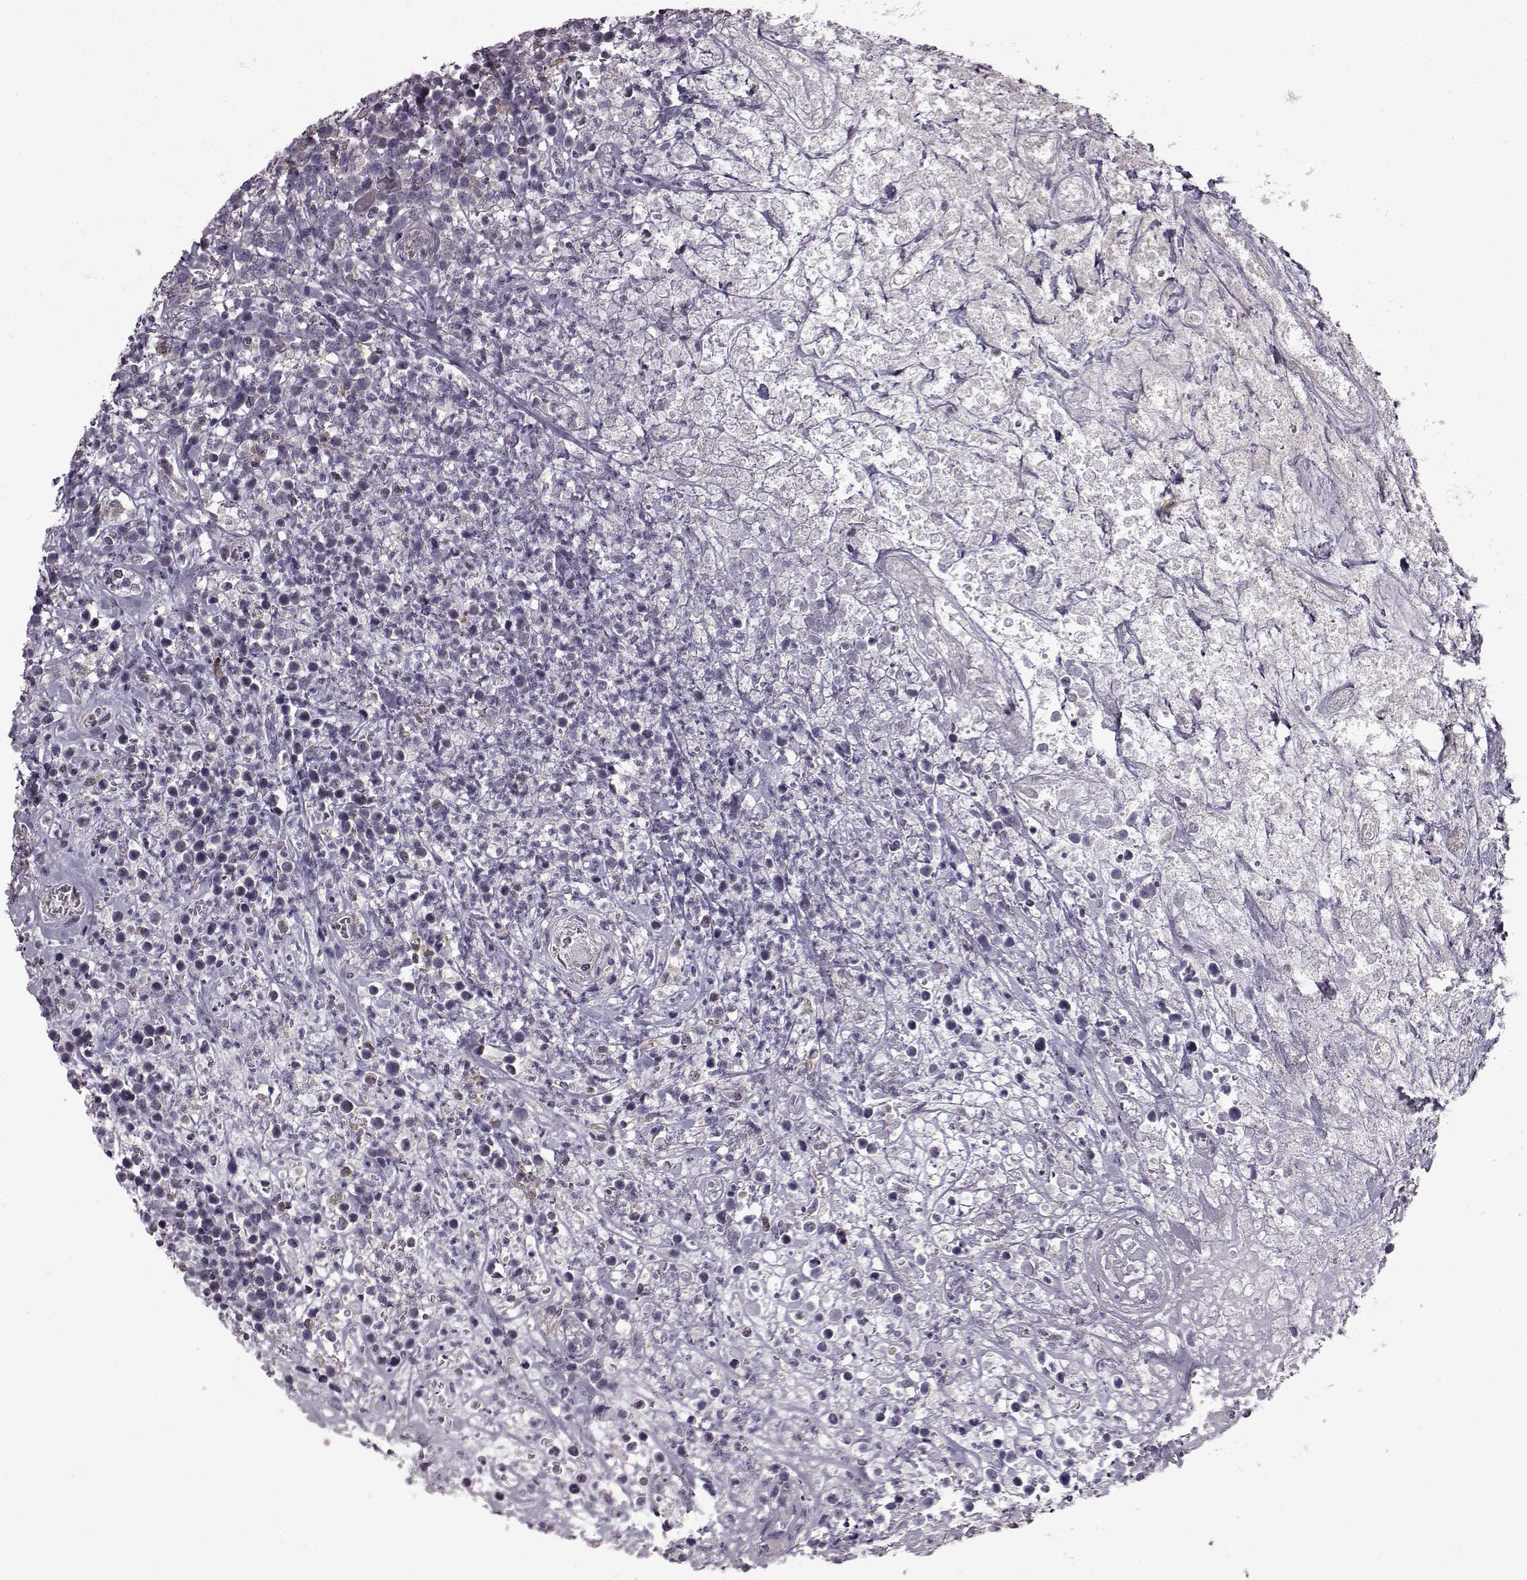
{"staining": {"intensity": "negative", "quantity": "none", "location": "none"}, "tissue": "lymphoma", "cell_type": "Tumor cells", "image_type": "cancer", "snomed": [{"axis": "morphology", "description": "Malignant lymphoma, non-Hodgkin's type, High grade"}, {"axis": "topography", "description": "Soft tissue"}], "caption": "Malignant lymphoma, non-Hodgkin's type (high-grade) was stained to show a protein in brown. There is no significant staining in tumor cells.", "gene": "B3GNT6", "patient": {"sex": "female", "age": 56}}